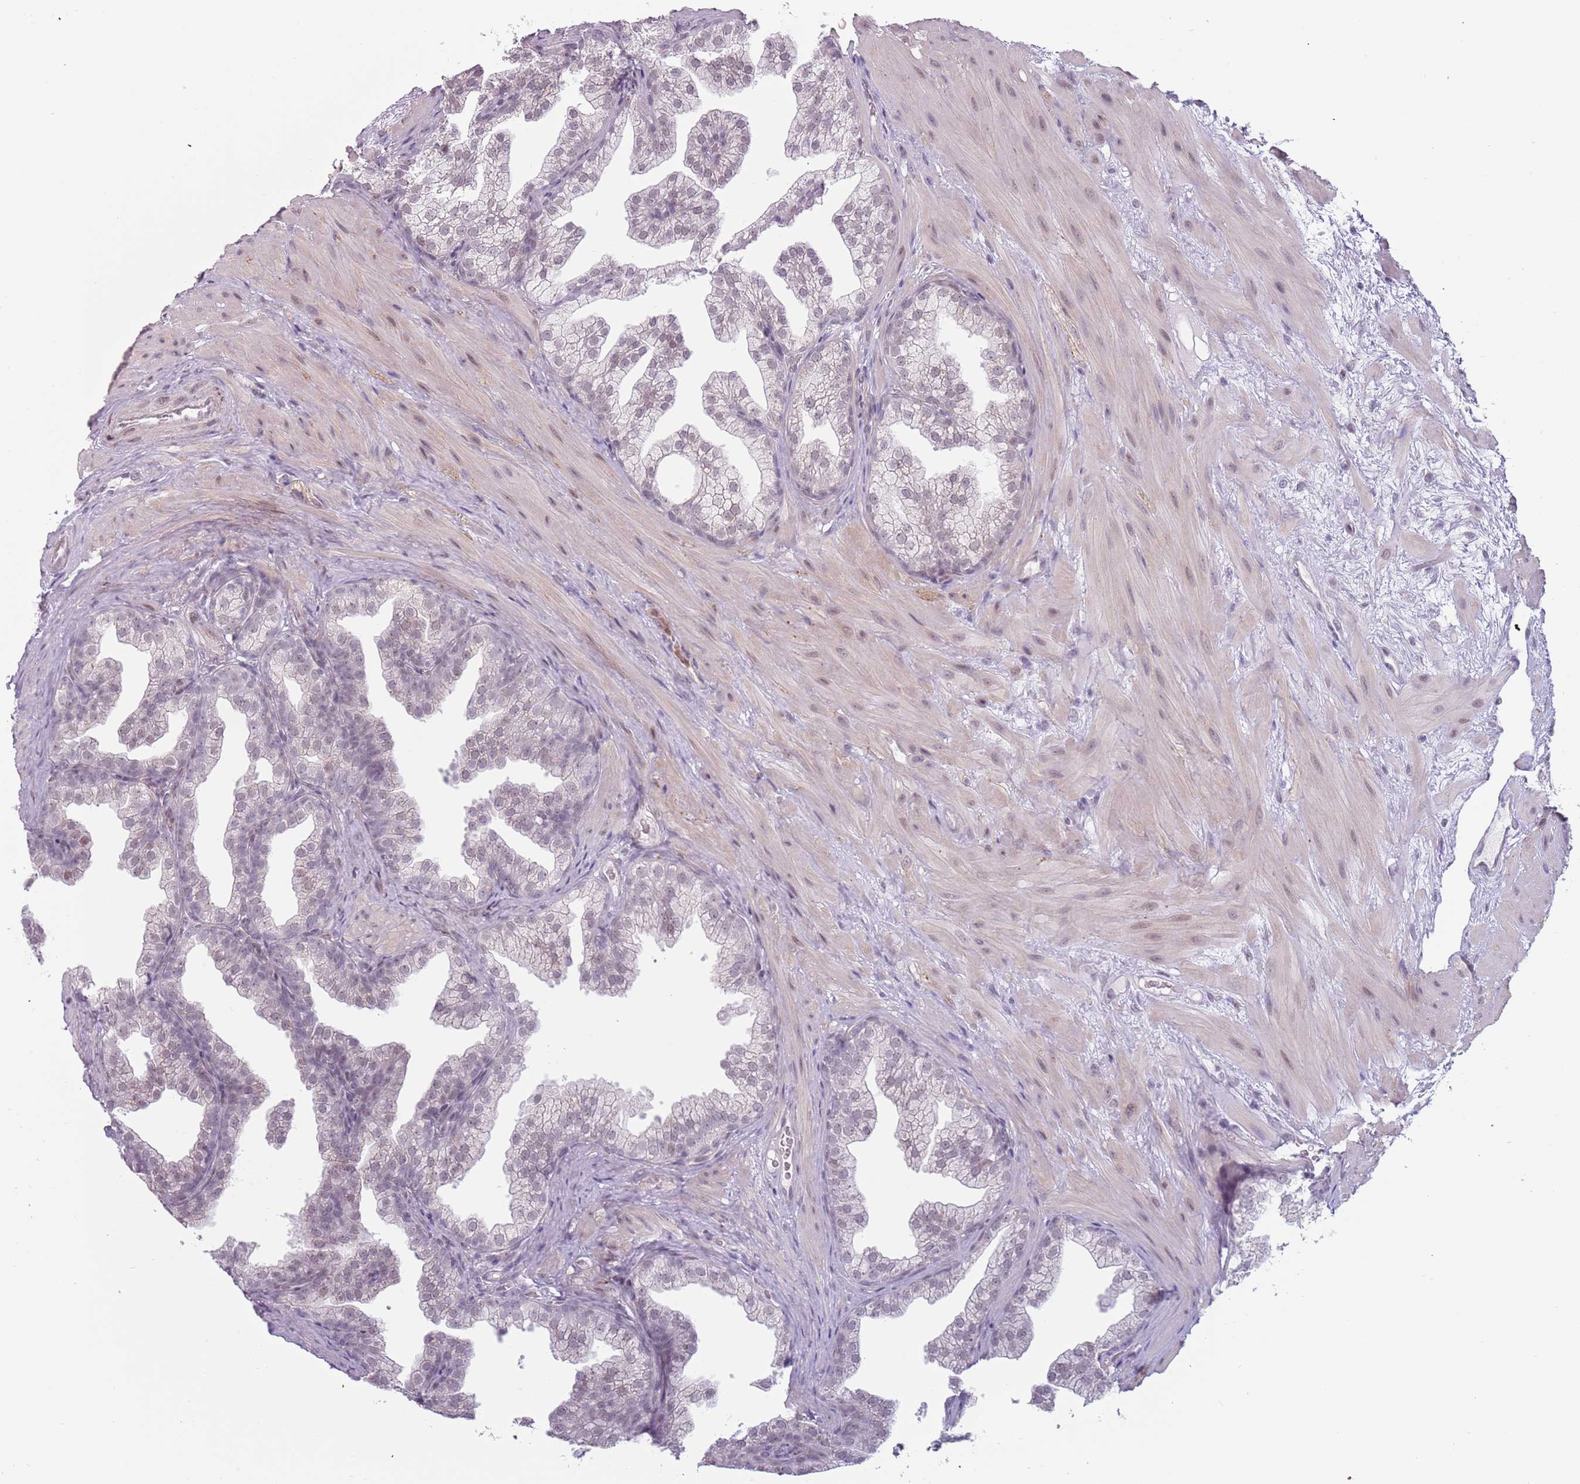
{"staining": {"intensity": "weak", "quantity": "25%-75%", "location": "nuclear"}, "tissue": "prostate", "cell_type": "Glandular cells", "image_type": "normal", "snomed": [{"axis": "morphology", "description": "Normal tissue, NOS"}, {"axis": "topography", "description": "Prostate"}], "caption": "A high-resolution histopathology image shows immunohistochemistry staining of unremarkable prostate, which reveals weak nuclear positivity in about 25%-75% of glandular cells. The staining is performed using DAB (3,3'-diaminobenzidine) brown chromogen to label protein expression. The nuclei are counter-stained blue using hematoxylin.", "gene": "REXO4", "patient": {"sex": "male", "age": 37}}